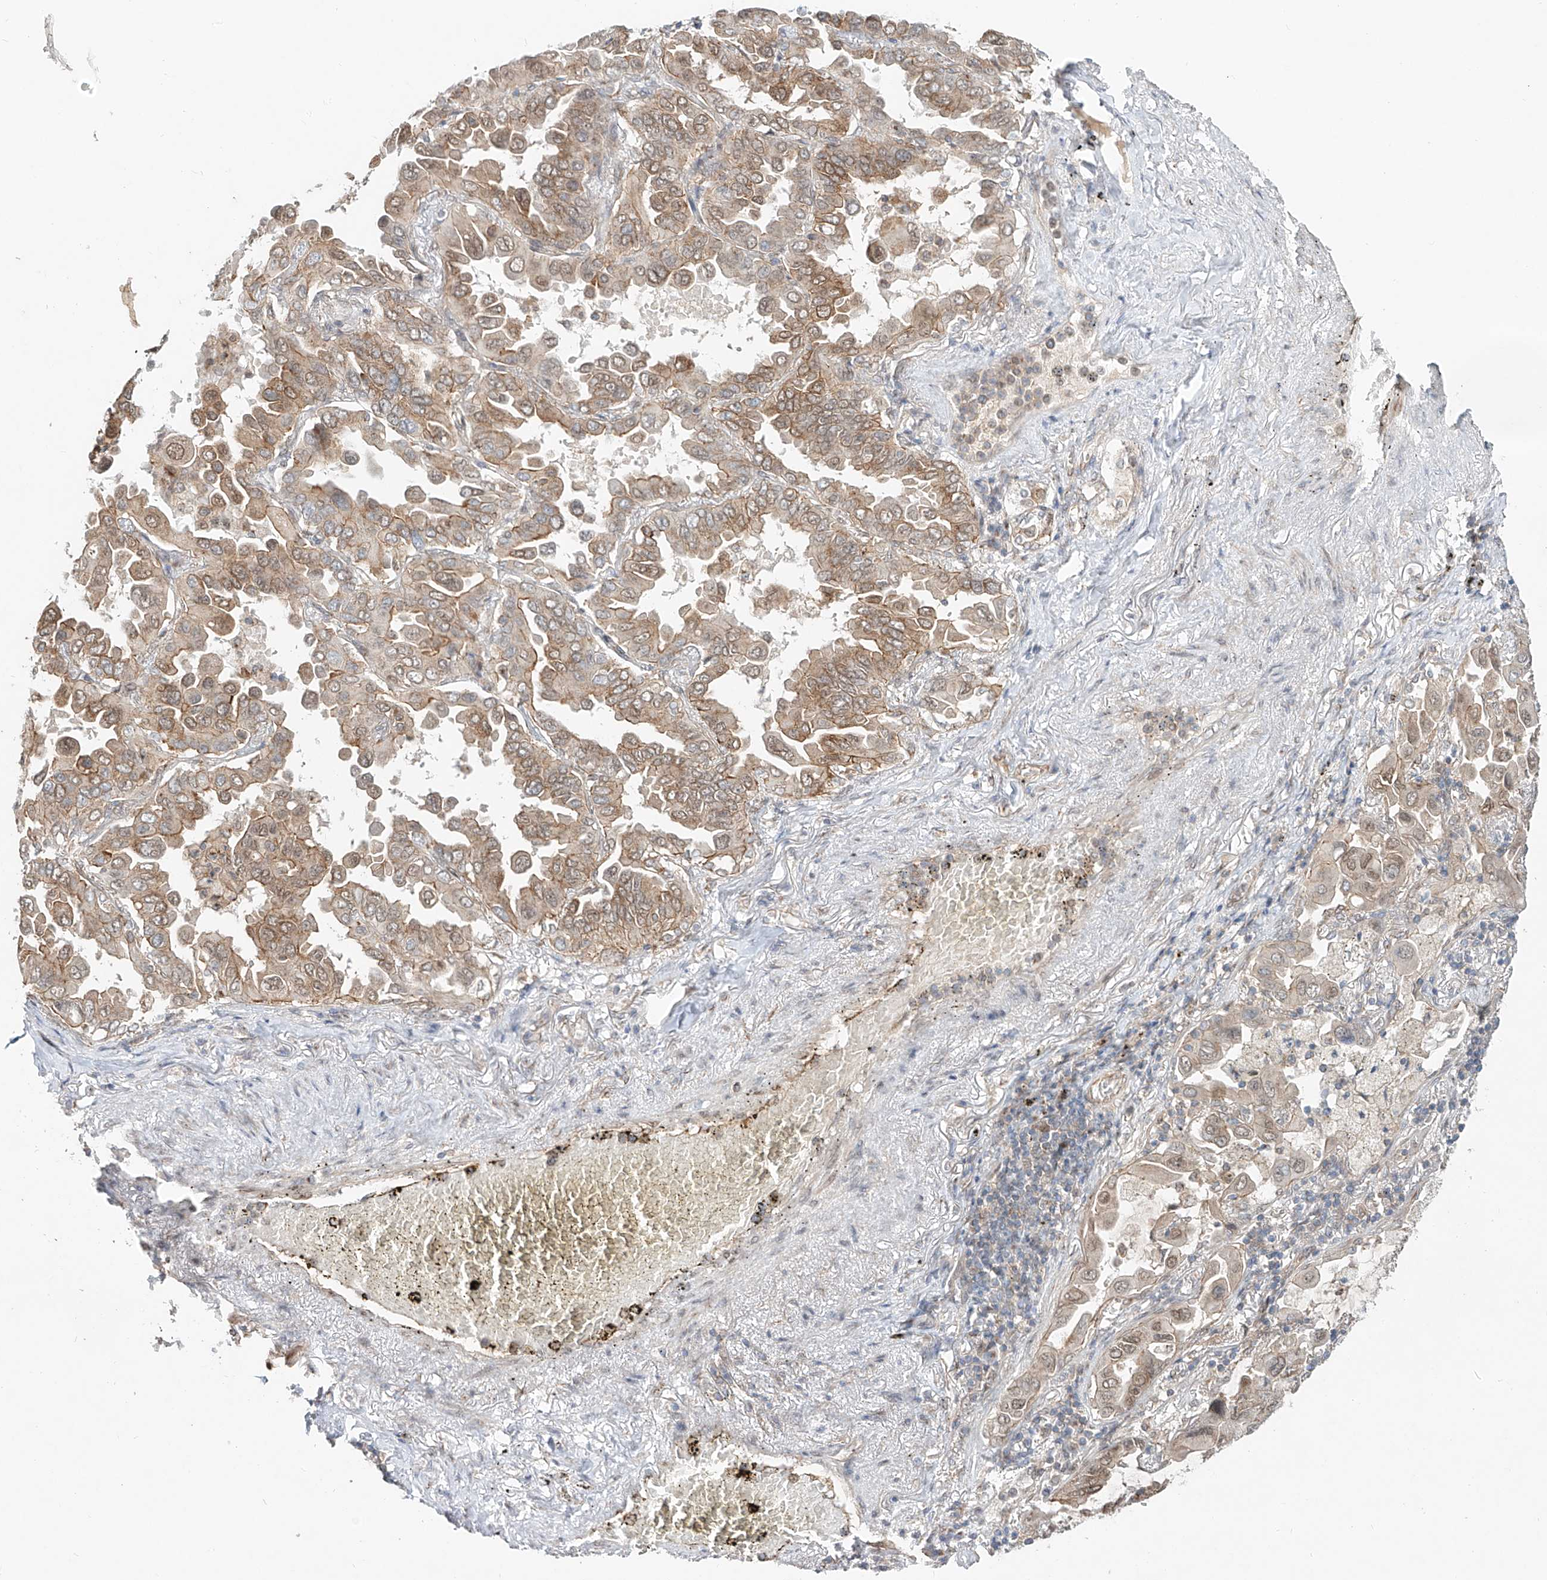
{"staining": {"intensity": "moderate", "quantity": ">75%", "location": "cytoplasmic/membranous,nuclear"}, "tissue": "lung cancer", "cell_type": "Tumor cells", "image_type": "cancer", "snomed": [{"axis": "morphology", "description": "Adenocarcinoma, NOS"}, {"axis": "topography", "description": "Lung"}], "caption": "About >75% of tumor cells in lung adenocarcinoma reveal moderate cytoplasmic/membranous and nuclear protein positivity as visualized by brown immunohistochemical staining.", "gene": "CUX1", "patient": {"sex": "male", "age": 64}}